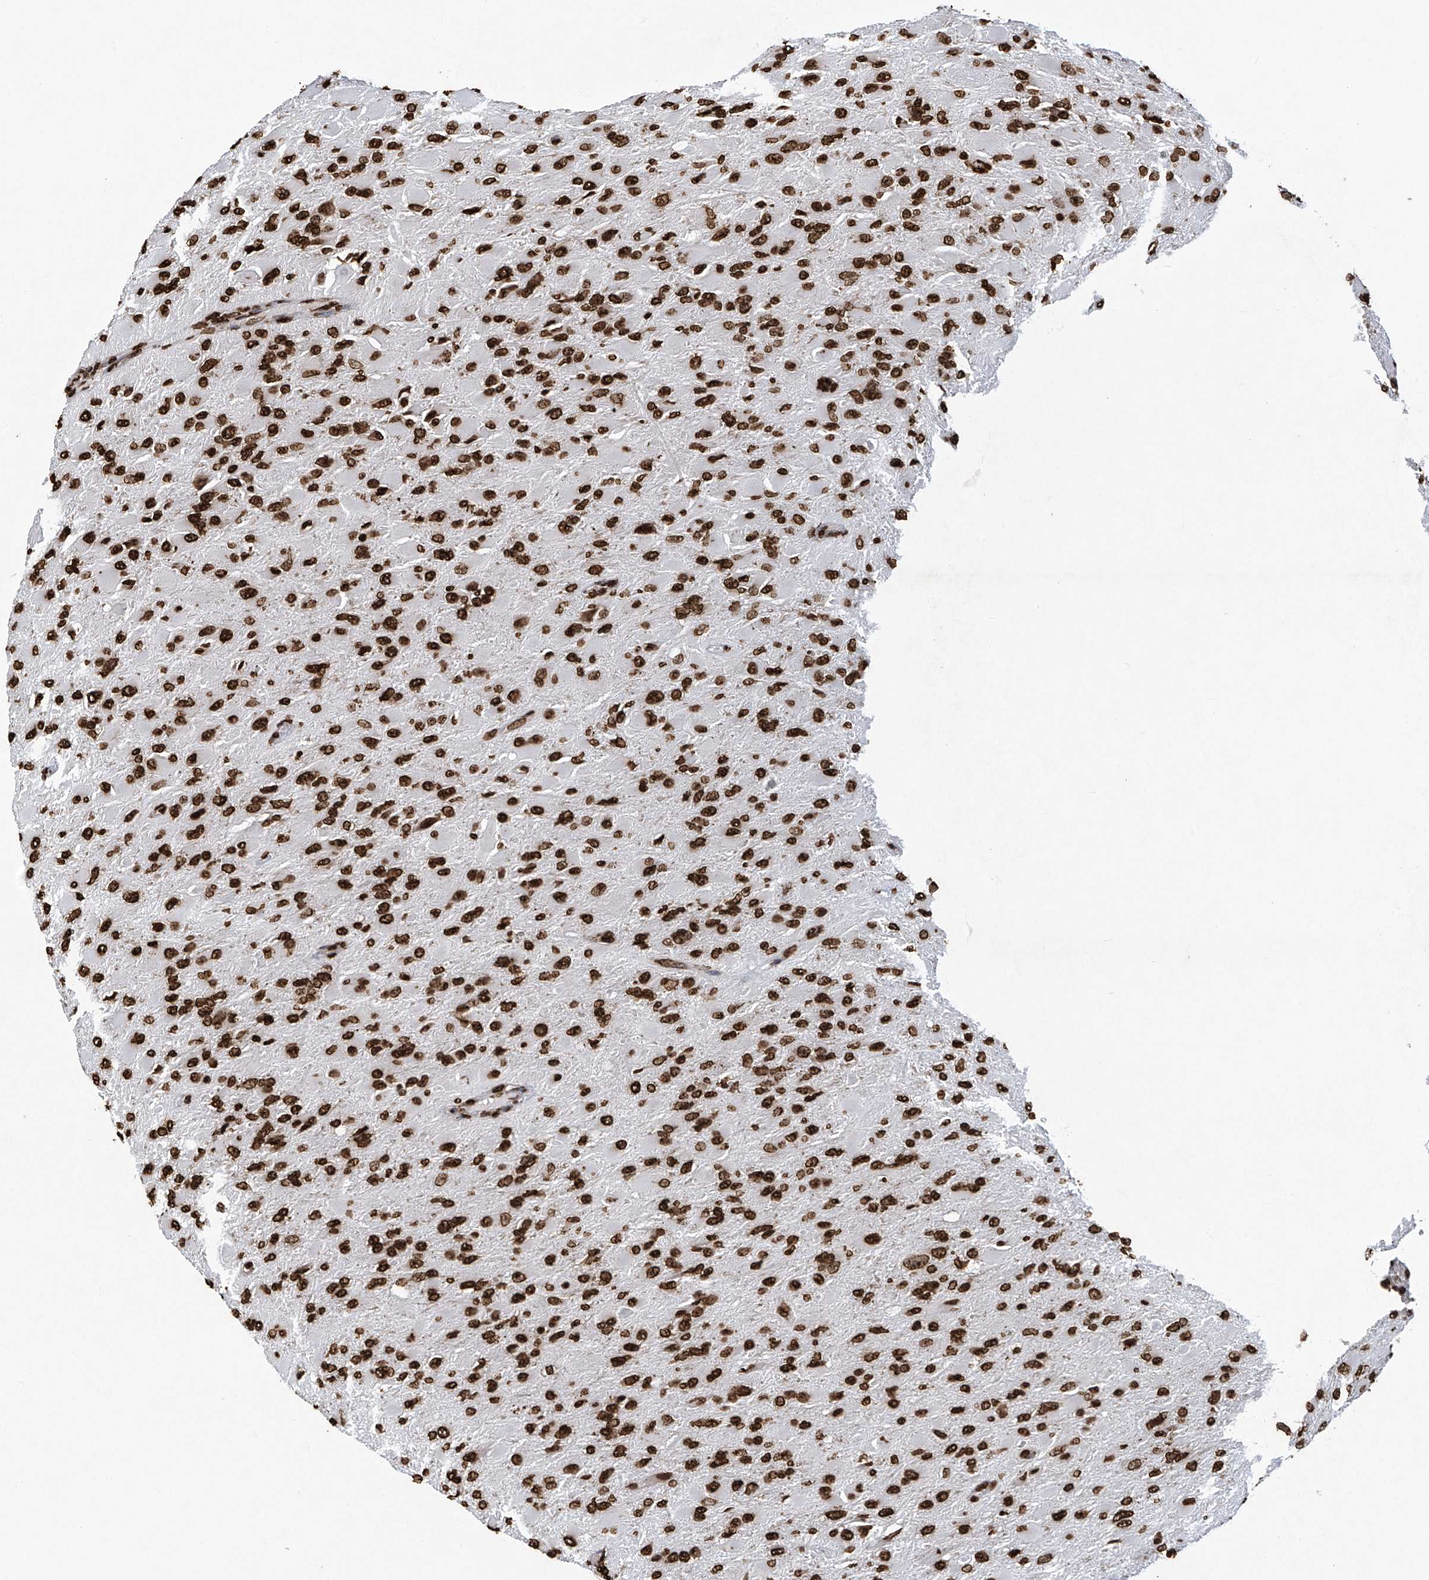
{"staining": {"intensity": "strong", "quantity": ">75%", "location": "nuclear"}, "tissue": "glioma", "cell_type": "Tumor cells", "image_type": "cancer", "snomed": [{"axis": "morphology", "description": "Glioma, malignant, High grade"}, {"axis": "topography", "description": "Cerebral cortex"}], "caption": "This is a micrograph of immunohistochemistry (IHC) staining of glioma, which shows strong positivity in the nuclear of tumor cells.", "gene": "H3-3A", "patient": {"sex": "female", "age": 36}}